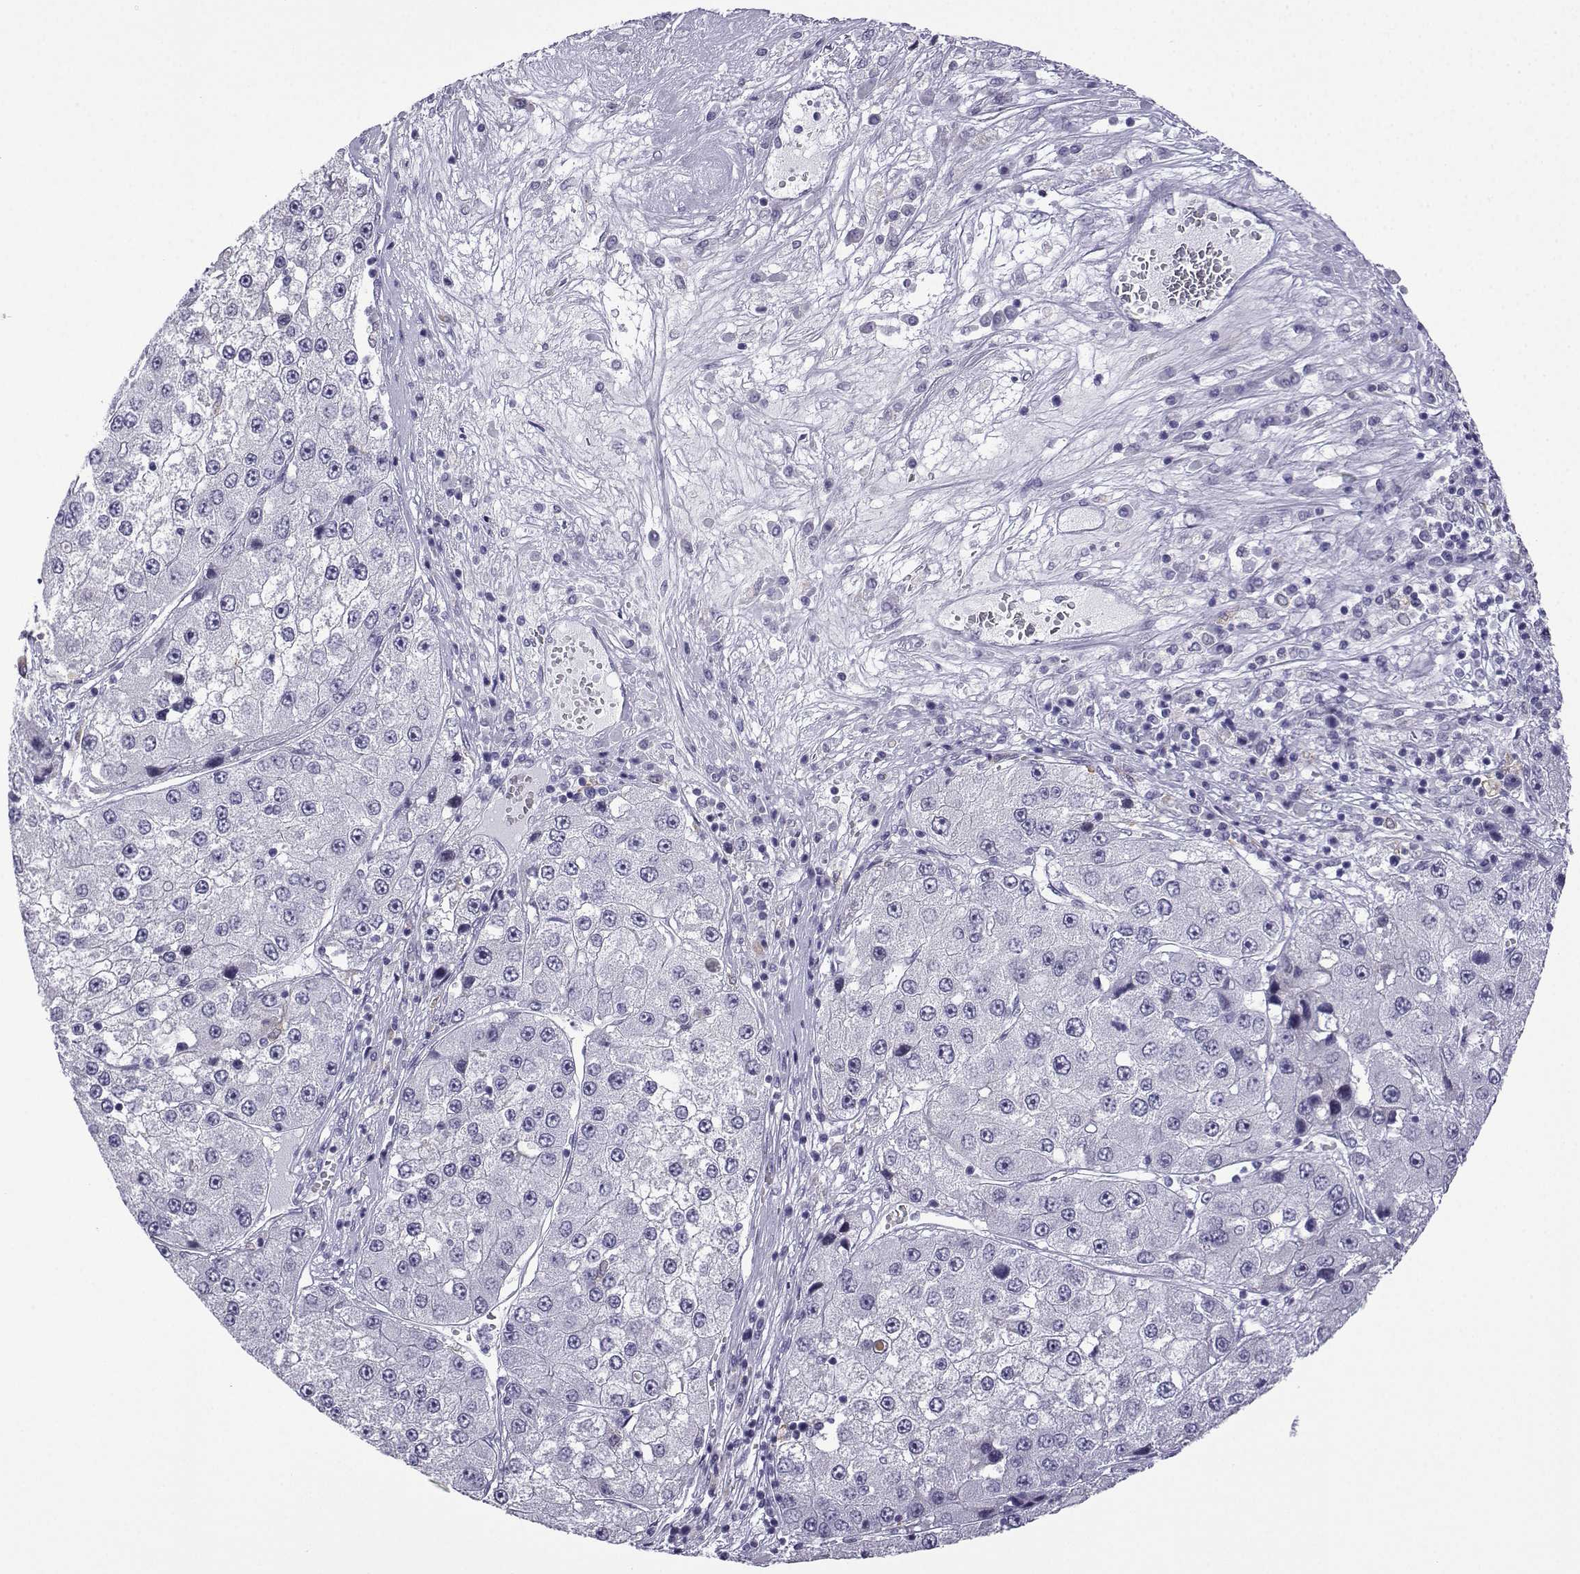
{"staining": {"intensity": "negative", "quantity": "none", "location": "none"}, "tissue": "liver cancer", "cell_type": "Tumor cells", "image_type": "cancer", "snomed": [{"axis": "morphology", "description": "Carcinoma, Hepatocellular, NOS"}, {"axis": "topography", "description": "Liver"}], "caption": "The immunohistochemistry image has no significant positivity in tumor cells of liver cancer (hepatocellular carcinoma) tissue.", "gene": "MRGBP", "patient": {"sex": "female", "age": 73}}